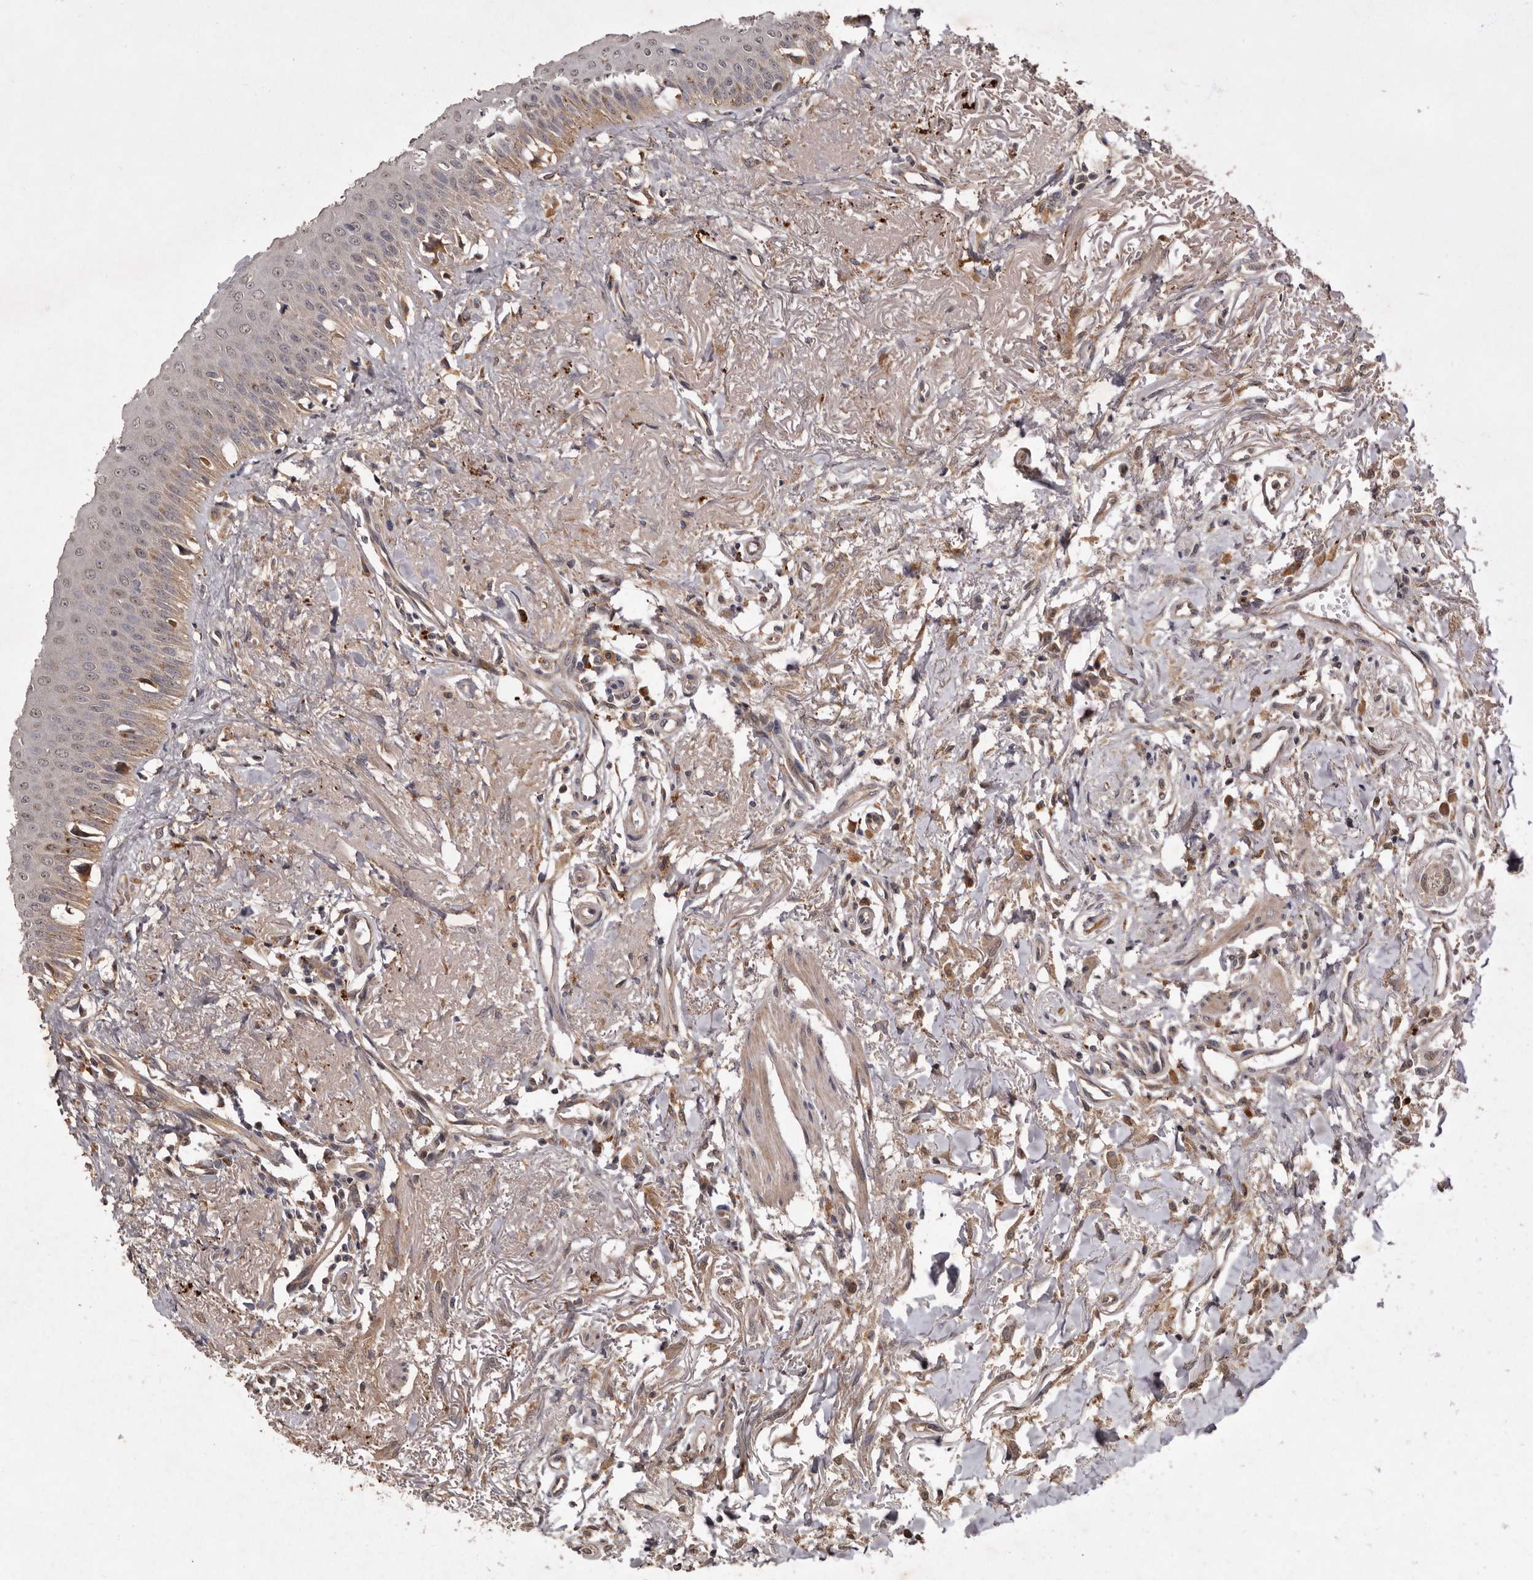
{"staining": {"intensity": "weak", "quantity": ">75%", "location": "cytoplasmic/membranous"}, "tissue": "oral mucosa", "cell_type": "Squamous epithelial cells", "image_type": "normal", "snomed": [{"axis": "morphology", "description": "Normal tissue, NOS"}, {"axis": "topography", "description": "Oral tissue"}], "caption": "Approximately >75% of squamous epithelial cells in unremarkable oral mucosa exhibit weak cytoplasmic/membranous protein staining as visualized by brown immunohistochemical staining.", "gene": "KIF26B", "patient": {"sex": "female", "age": 70}}